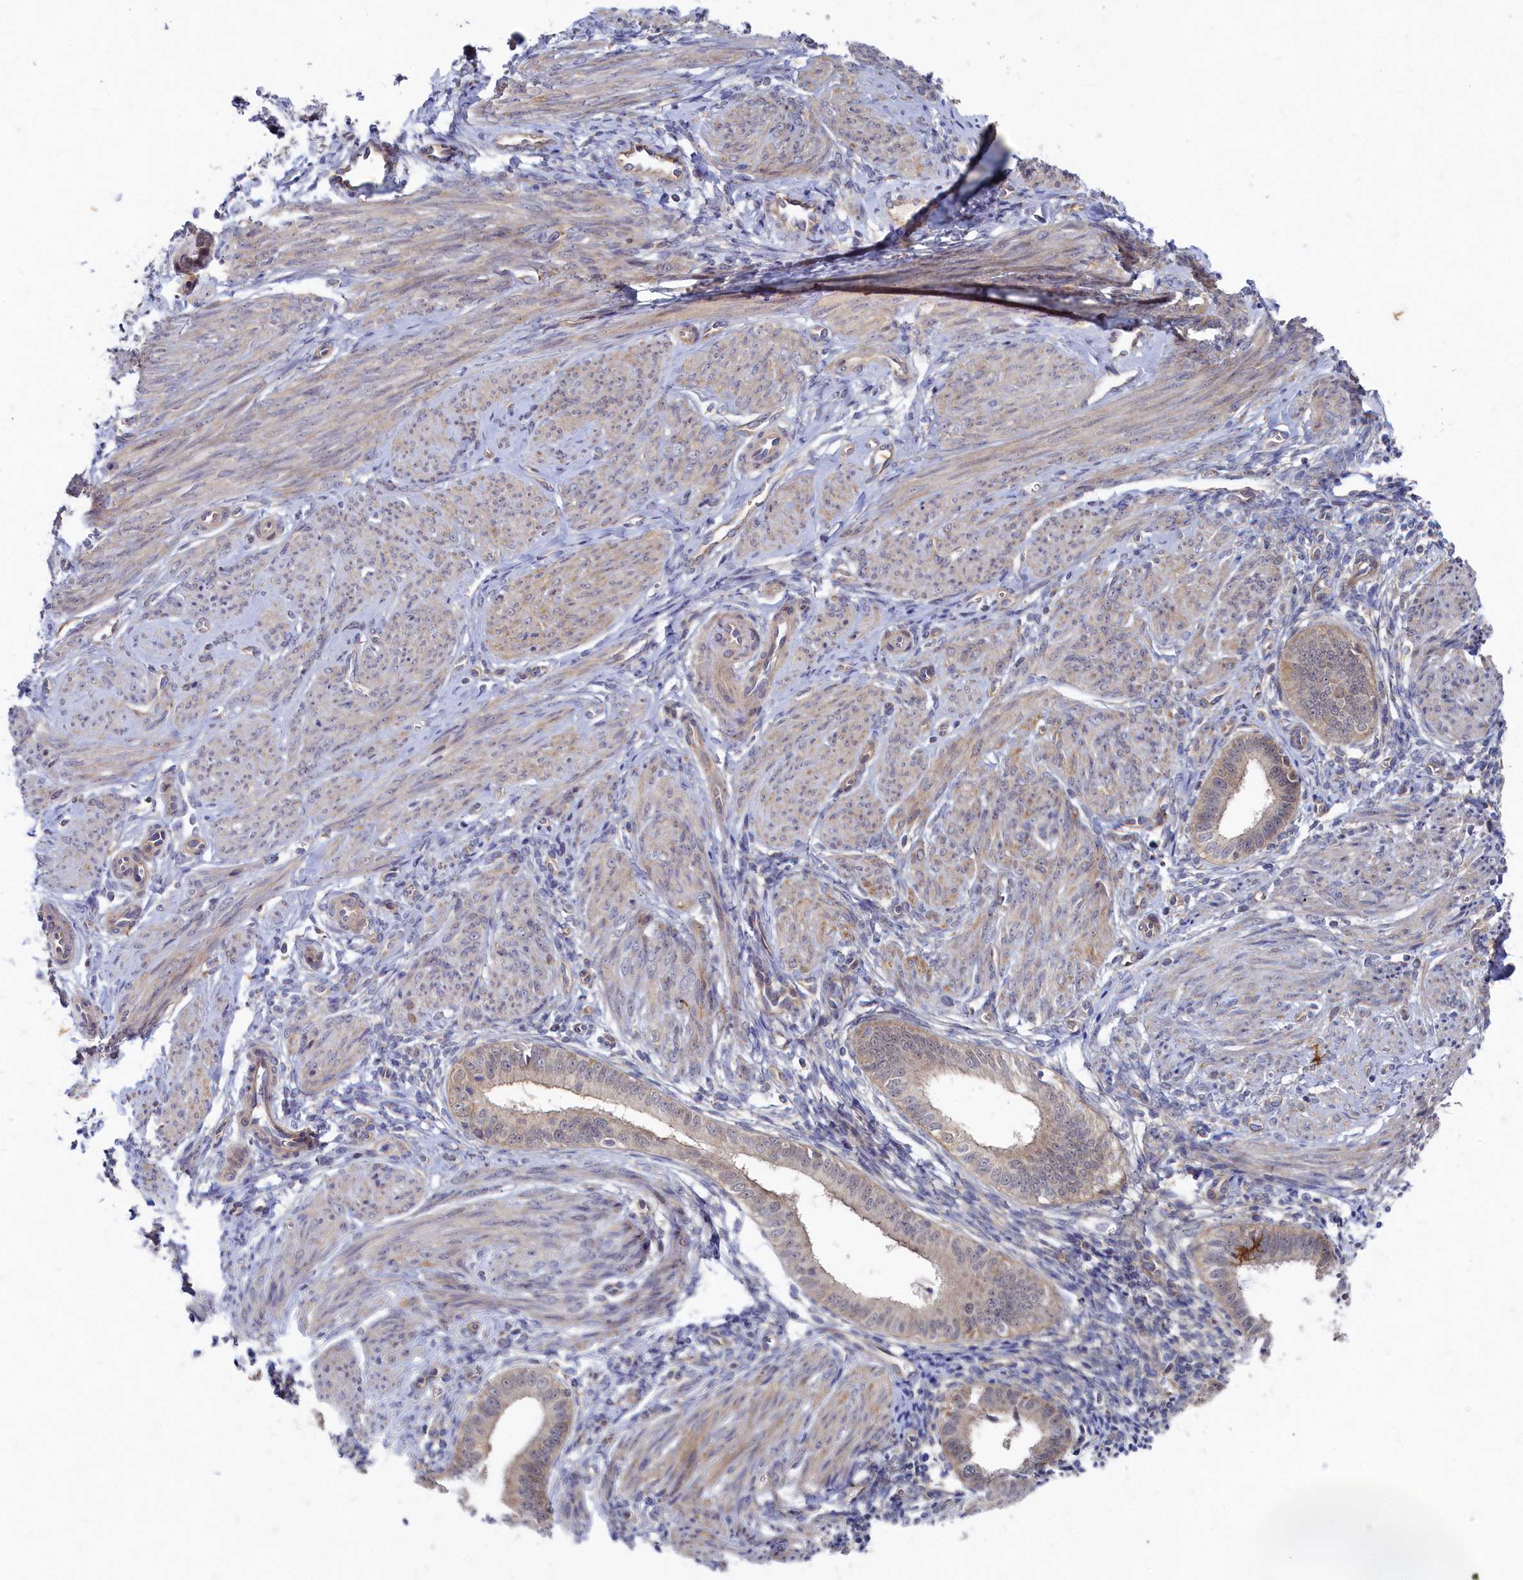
{"staining": {"intensity": "negative", "quantity": "none", "location": "none"}, "tissue": "endometrium", "cell_type": "Cells in endometrial stroma", "image_type": "normal", "snomed": [{"axis": "morphology", "description": "Normal tissue, NOS"}, {"axis": "topography", "description": "Uterus"}, {"axis": "topography", "description": "Endometrium"}], "caption": "The image reveals no staining of cells in endometrial stroma in unremarkable endometrium. (DAB immunohistochemistry (IHC), high magnification).", "gene": "WDR59", "patient": {"sex": "female", "age": 48}}